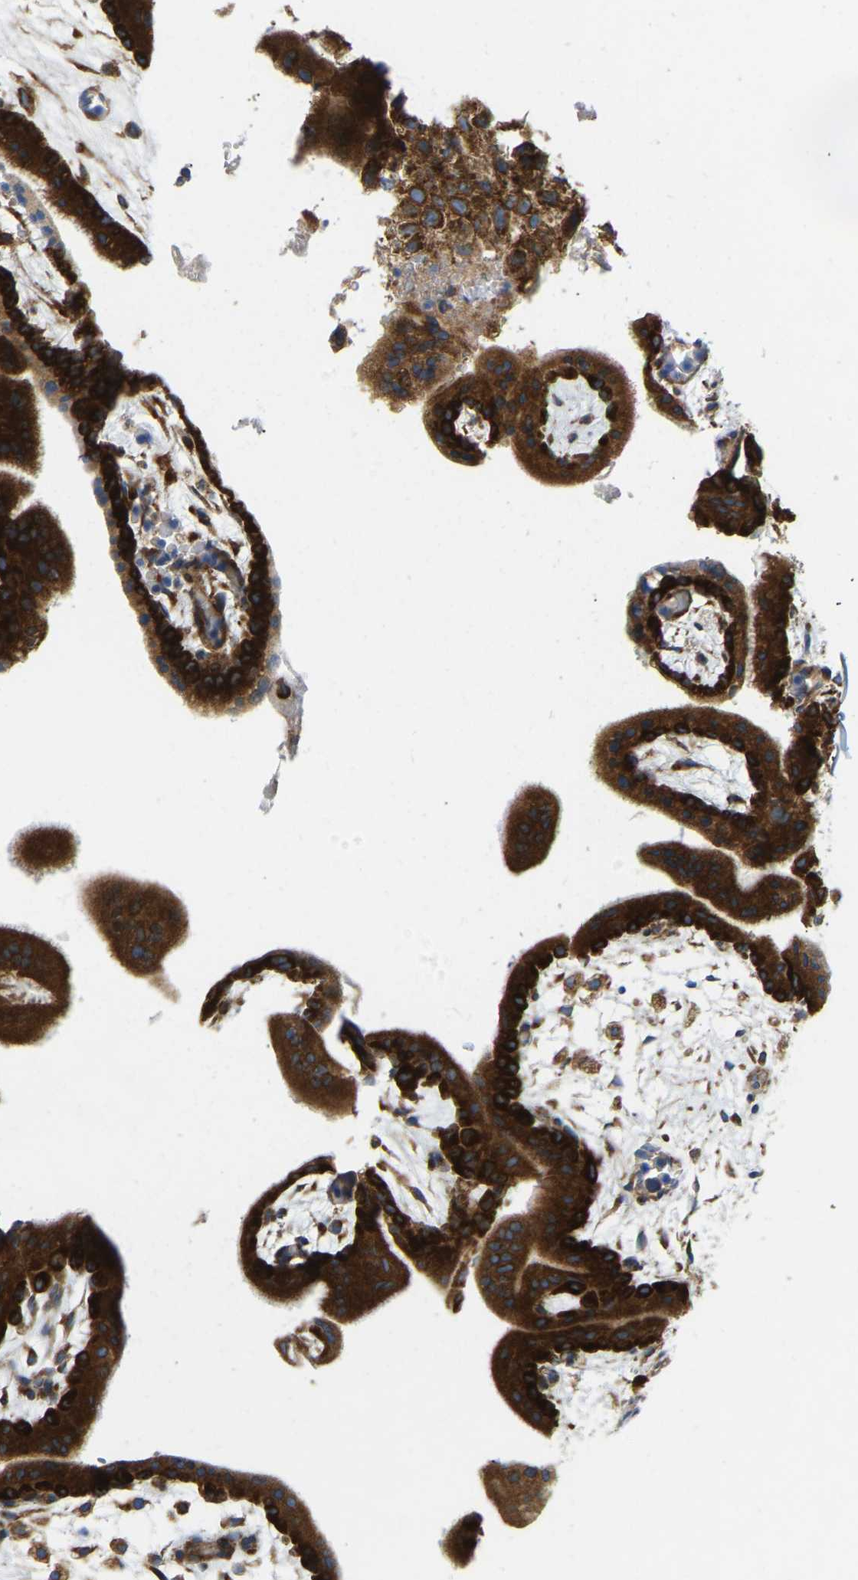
{"staining": {"intensity": "strong", "quantity": ">75%", "location": "cytoplasmic/membranous"}, "tissue": "placenta", "cell_type": "Decidual cells", "image_type": "normal", "snomed": [{"axis": "morphology", "description": "Normal tissue, NOS"}, {"axis": "topography", "description": "Placenta"}], "caption": "A brown stain highlights strong cytoplasmic/membranous expression of a protein in decidual cells of unremarkable placenta. (DAB IHC, brown staining for protein, blue staining for nuclei).", "gene": "SND1", "patient": {"sex": "female", "age": 35}}